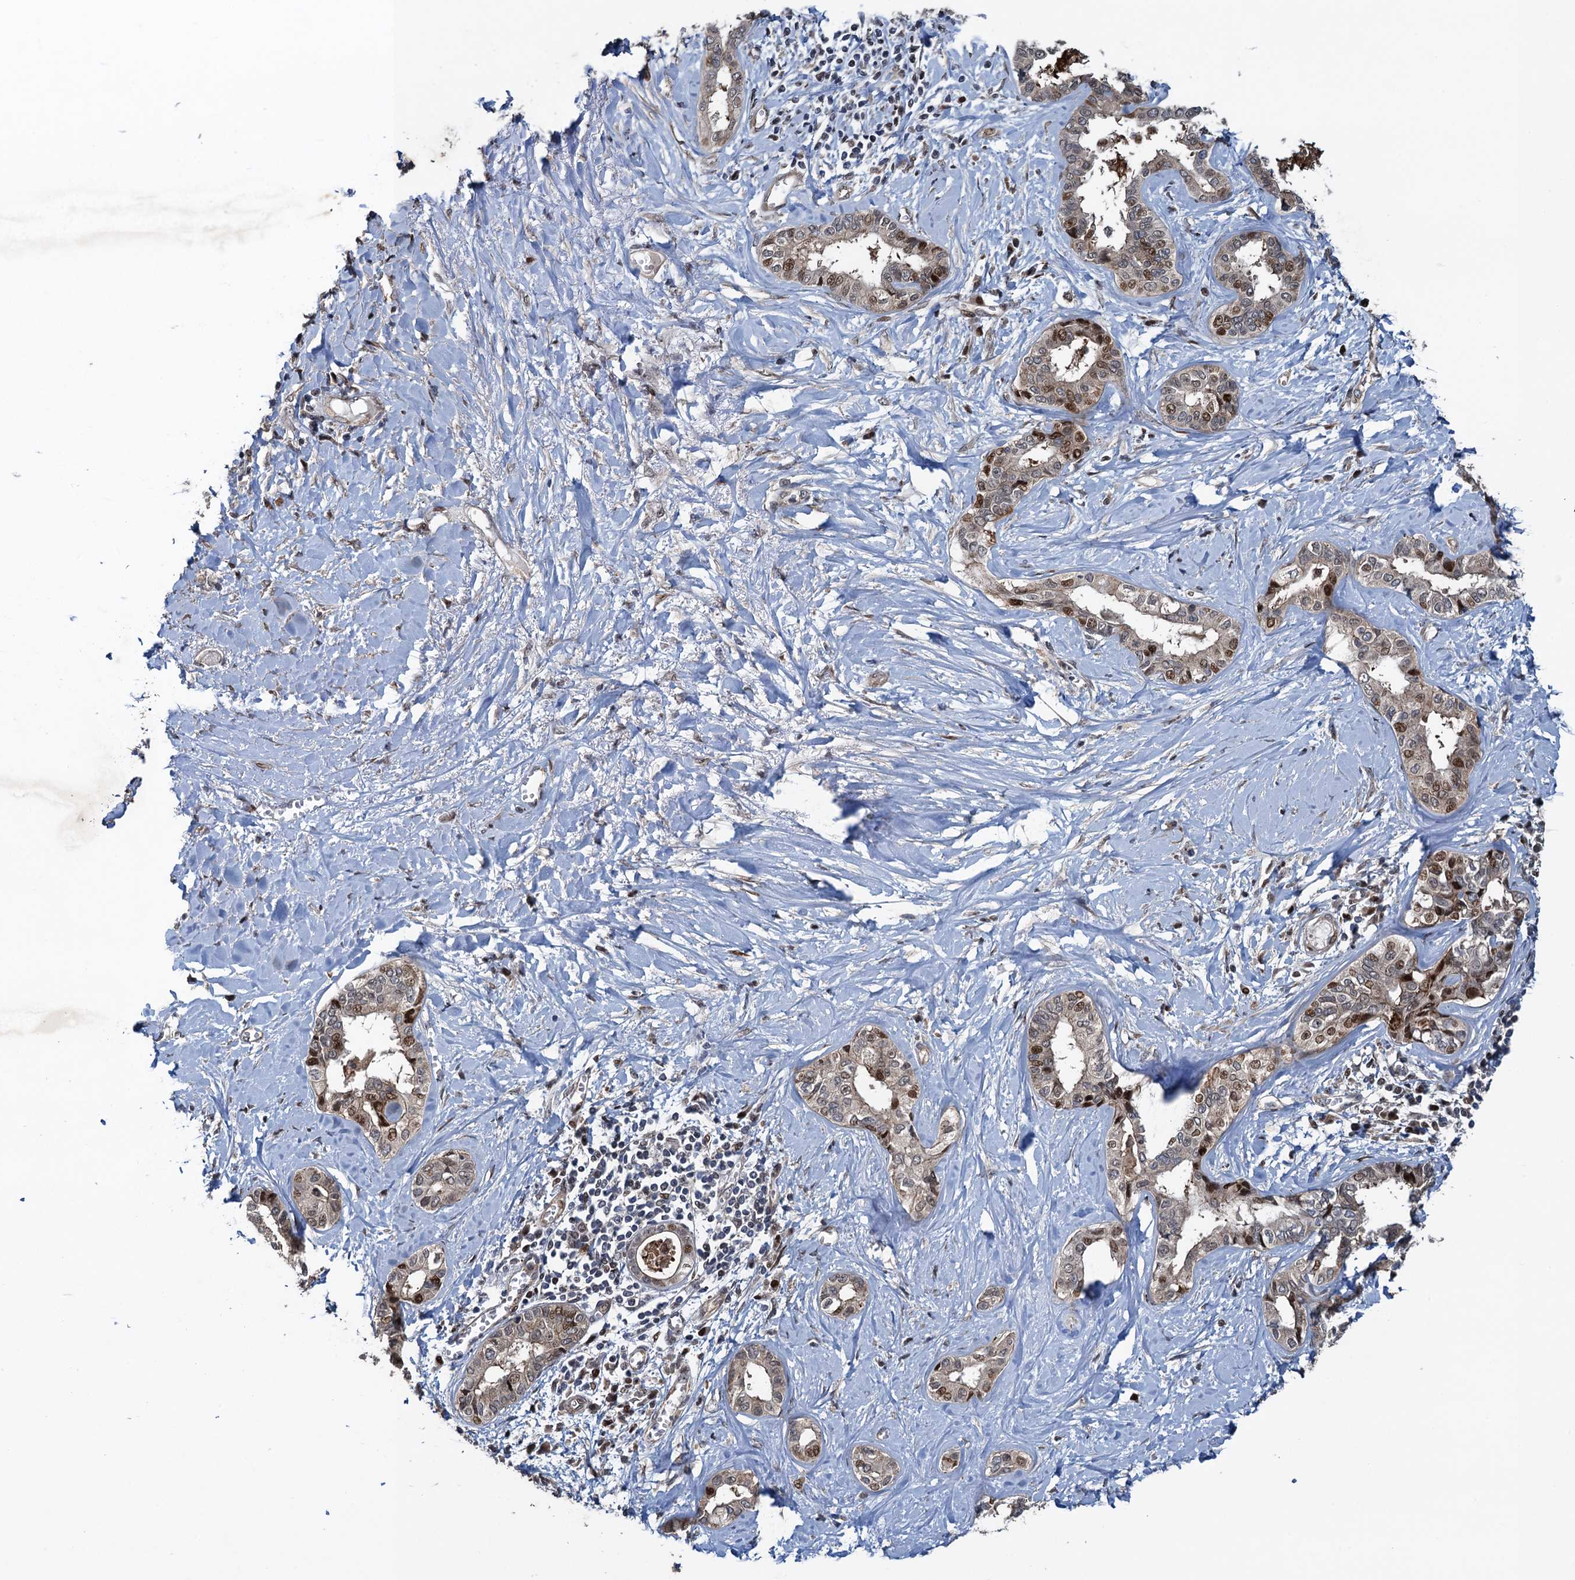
{"staining": {"intensity": "moderate", "quantity": "25%-75%", "location": "cytoplasmic/membranous,nuclear"}, "tissue": "liver cancer", "cell_type": "Tumor cells", "image_type": "cancer", "snomed": [{"axis": "morphology", "description": "Cholangiocarcinoma"}, {"axis": "topography", "description": "Liver"}], "caption": "This is an image of immunohistochemistry staining of liver cholangiocarcinoma, which shows moderate positivity in the cytoplasmic/membranous and nuclear of tumor cells.", "gene": "ATOSA", "patient": {"sex": "female", "age": 77}}